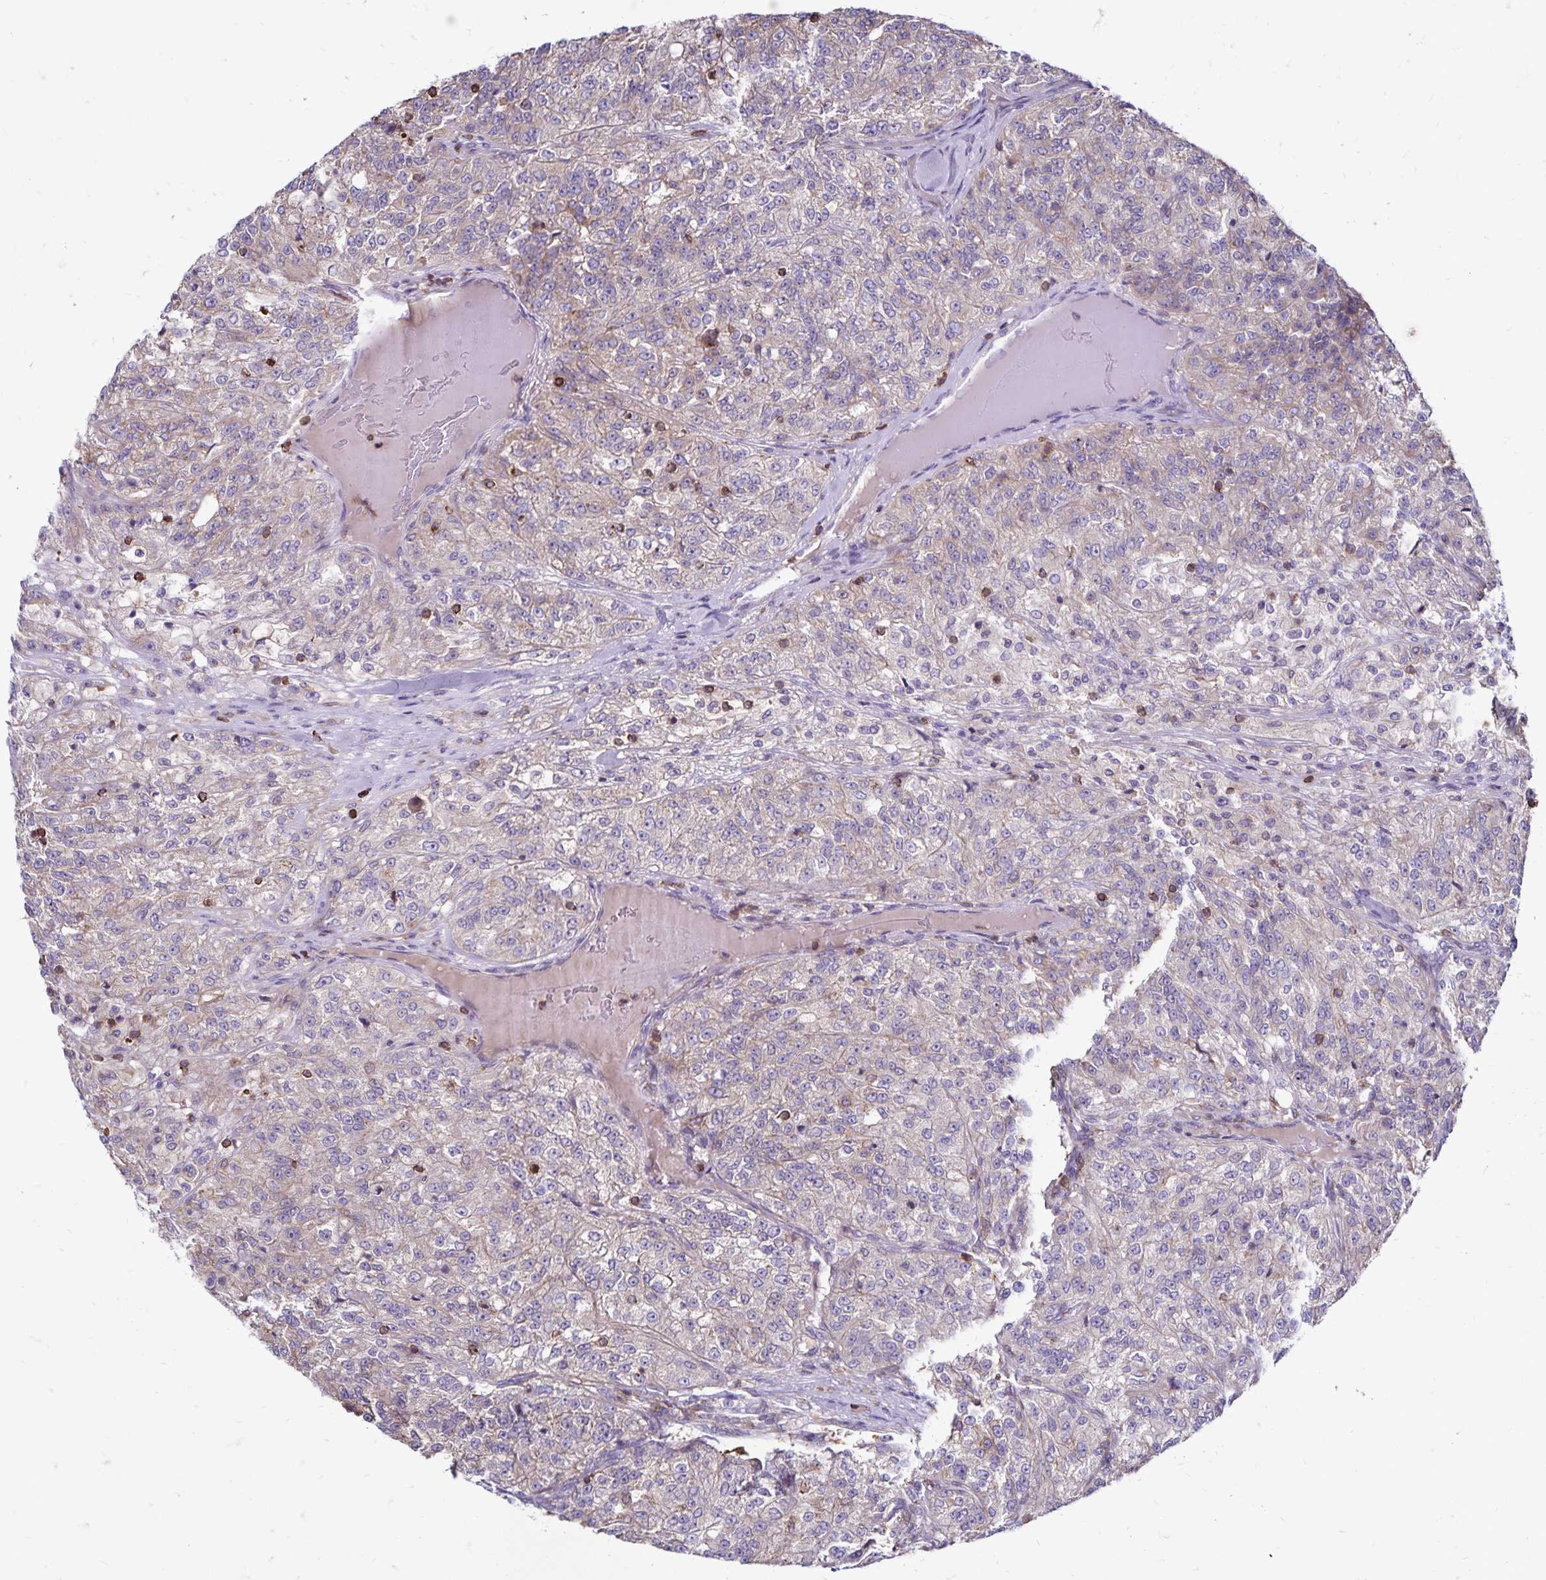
{"staining": {"intensity": "weak", "quantity": "25%-75%", "location": "cytoplasmic/membranous"}, "tissue": "renal cancer", "cell_type": "Tumor cells", "image_type": "cancer", "snomed": [{"axis": "morphology", "description": "Adenocarcinoma, NOS"}, {"axis": "topography", "description": "Kidney"}], "caption": "Human adenocarcinoma (renal) stained with a protein marker exhibits weak staining in tumor cells.", "gene": "NAGPA", "patient": {"sex": "female", "age": 63}}